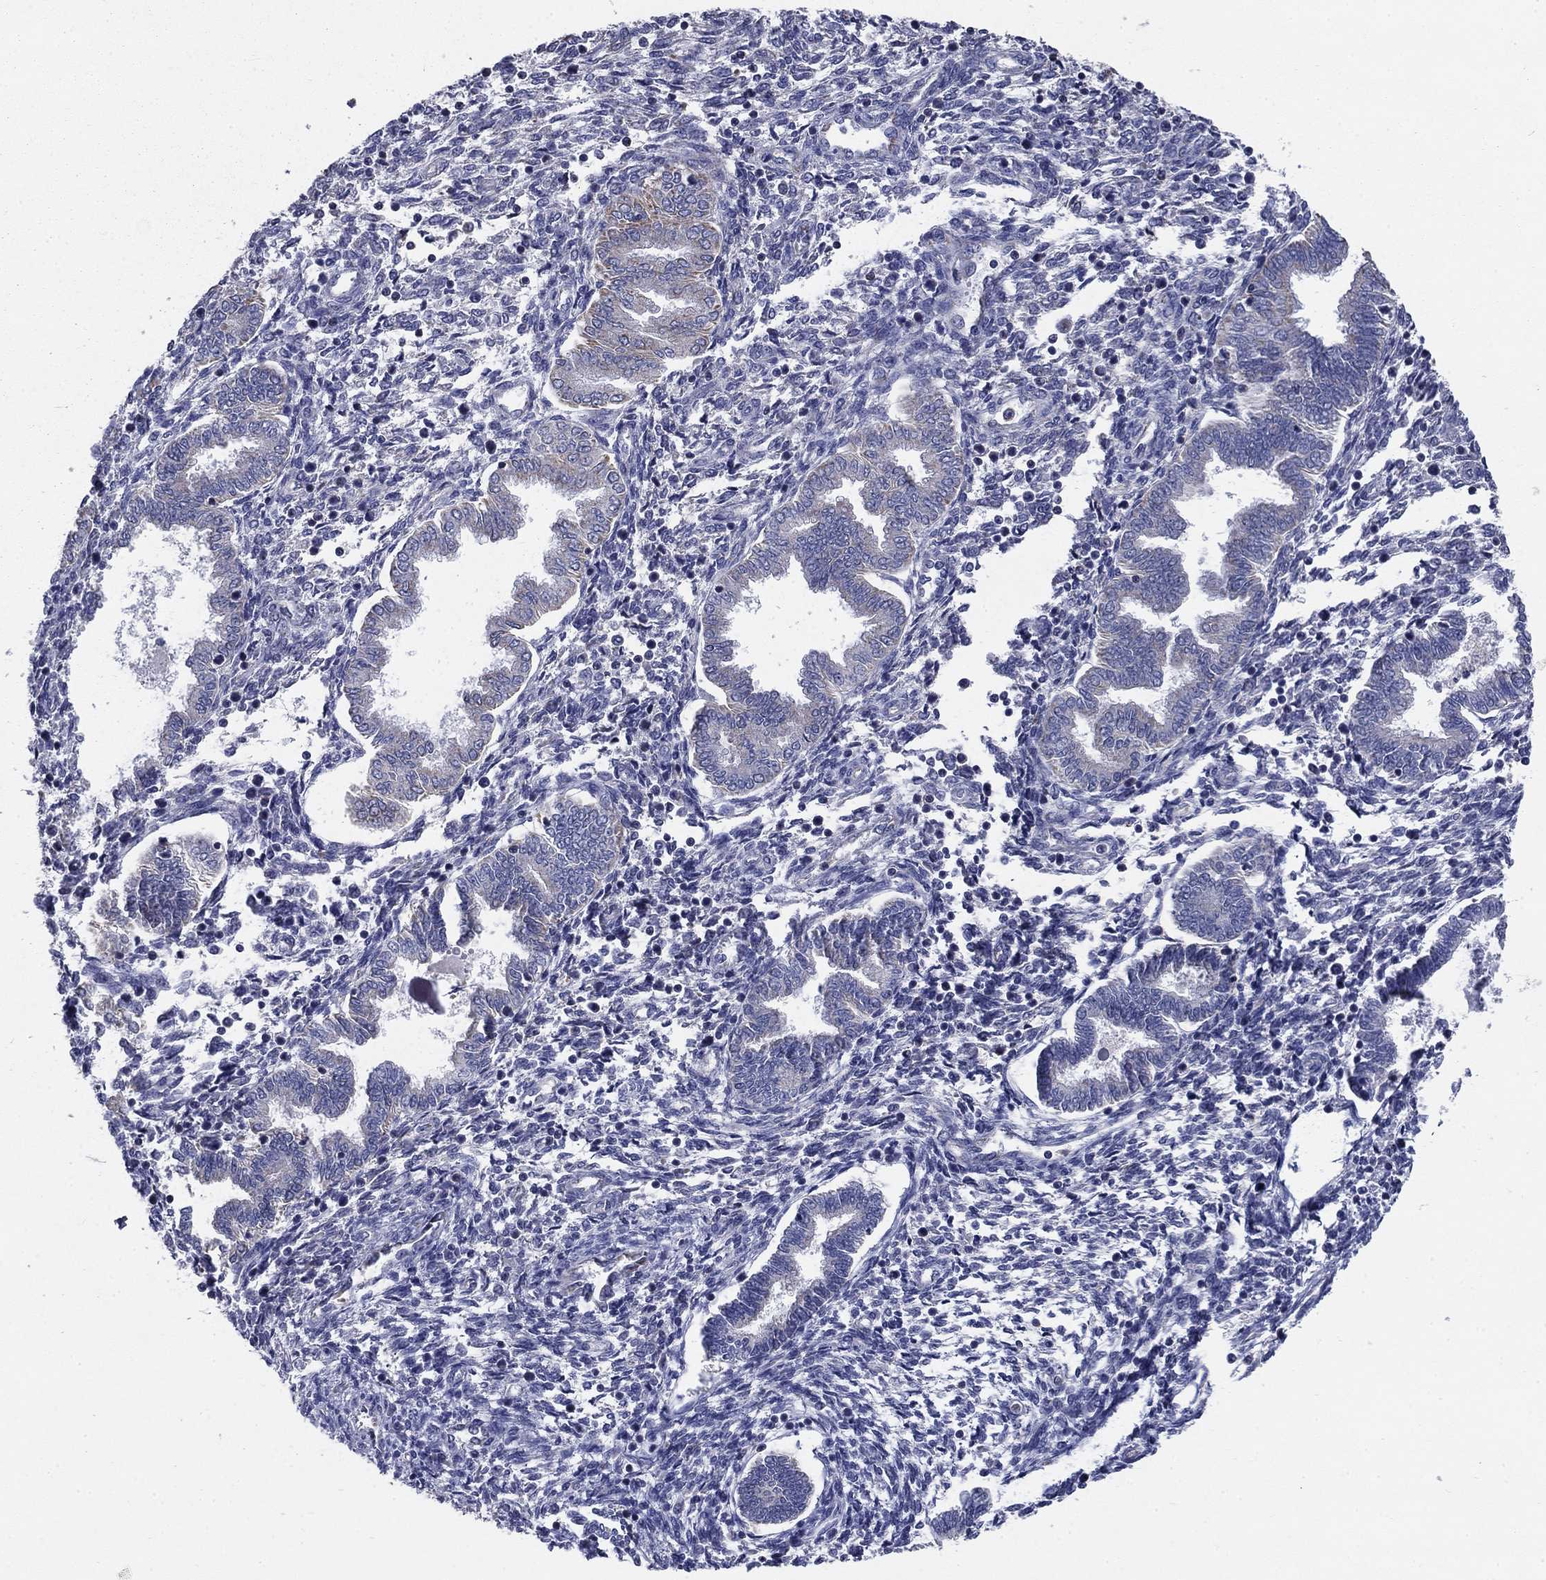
{"staining": {"intensity": "negative", "quantity": "none", "location": "none"}, "tissue": "endometrium", "cell_type": "Cells in endometrial stroma", "image_type": "normal", "snomed": [{"axis": "morphology", "description": "Normal tissue, NOS"}, {"axis": "topography", "description": "Endometrium"}], "caption": "The photomicrograph reveals no staining of cells in endometrial stroma in benign endometrium. Brightfield microscopy of immunohistochemistry stained with DAB (3,3'-diaminobenzidine) (brown) and hematoxylin (blue), captured at high magnification.", "gene": "NDUFA4L2", "patient": {"sex": "female", "age": 42}}